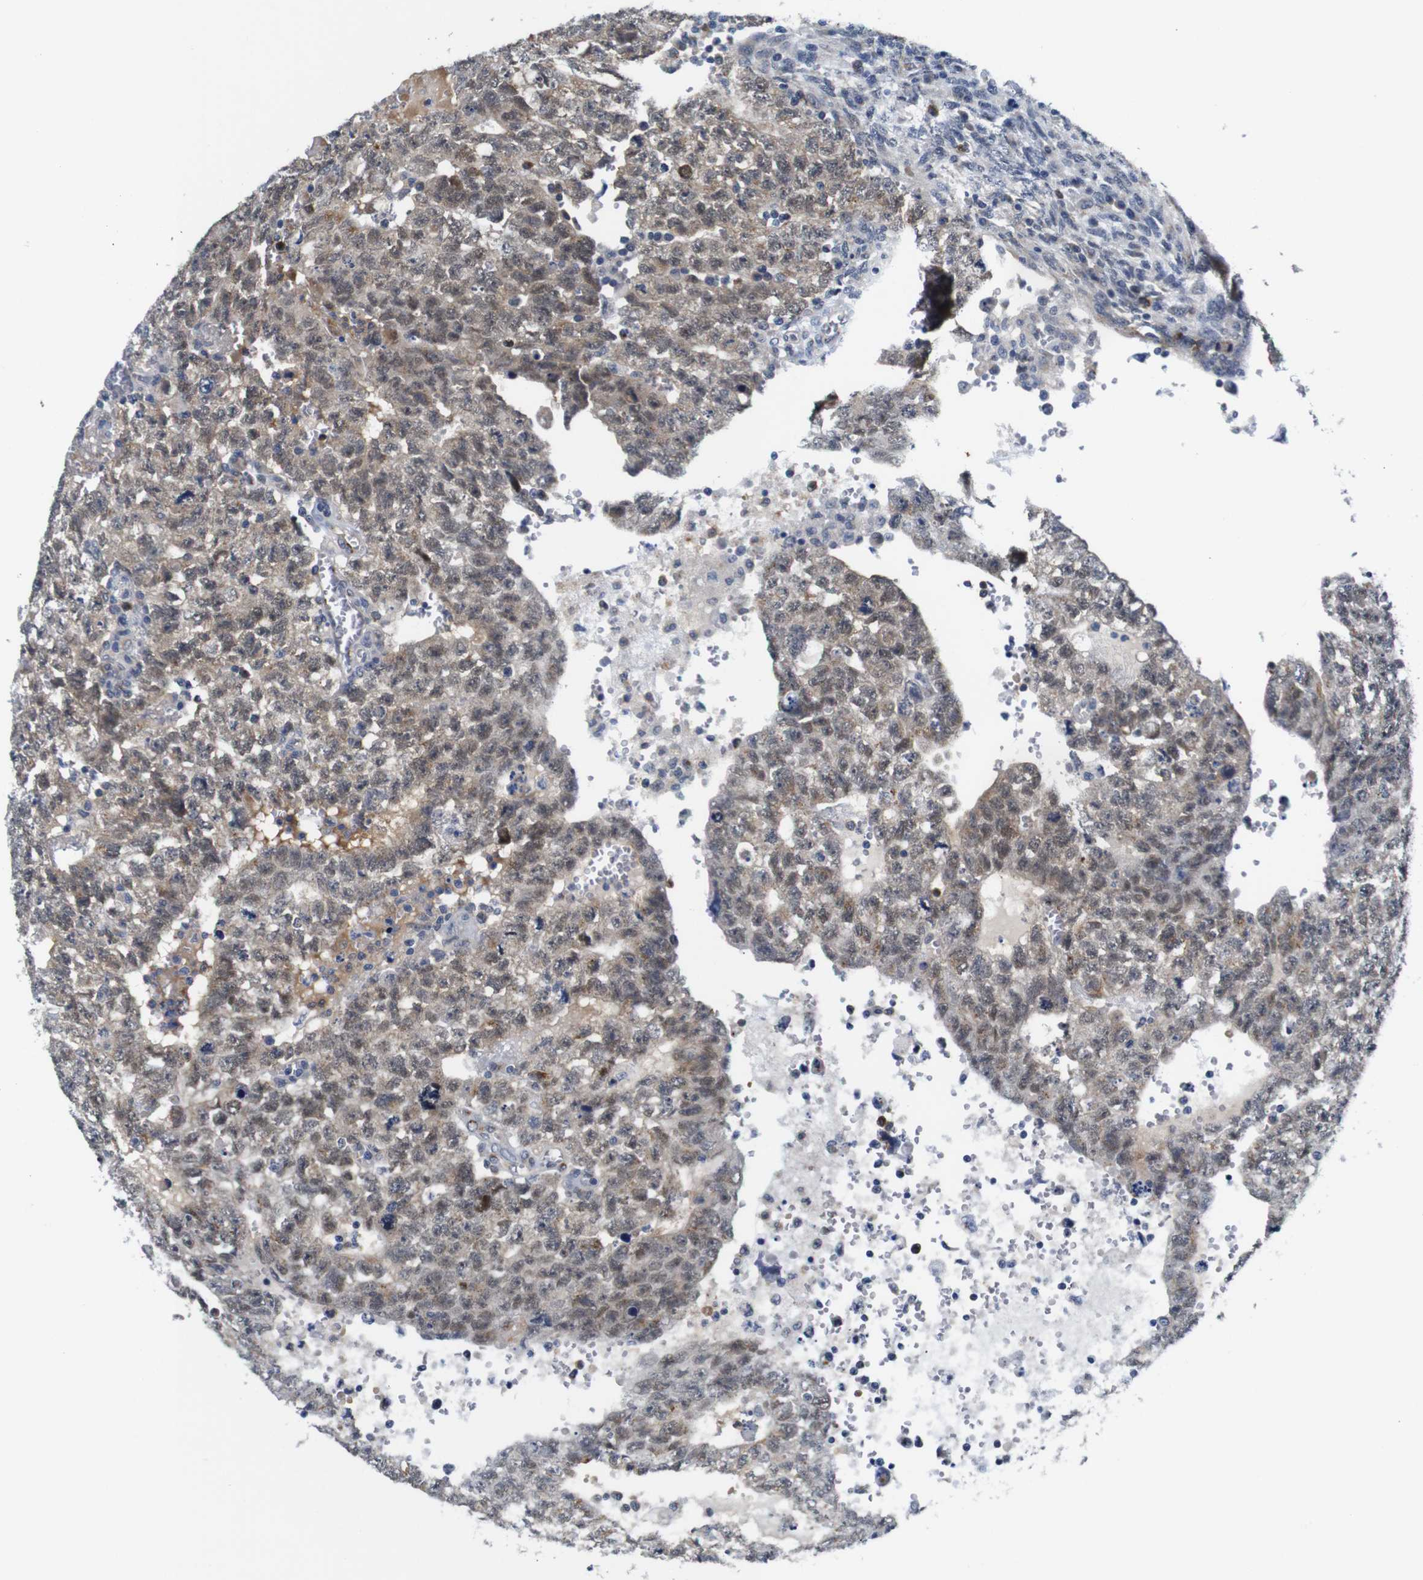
{"staining": {"intensity": "weak", "quantity": ">75%", "location": "cytoplasmic/membranous,nuclear"}, "tissue": "testis cancer", "cell_type": "Tumor cells", "image_type": "cancer", "snomed": [{"axis": "morphology", "description": "Seminoma, NOS"}, {"axis": "morphology", "description": "Carcinoma, Embryonal, NOS"}, {"axis": "topography", "description": "Testis"}], "caption": "Immunohistochemical staining of testis cancer (seminoma) demonstrates low levels of weak cytoplasmic/membranous and nuclear expression in approximately >75% of tumor cells. Using DAB (brown) and hematoxylin (blue) stains, captured at high magnification using brightfield microscopy.", "gene": "FURIN", "patient": {"sex": "male", "age": 38}}